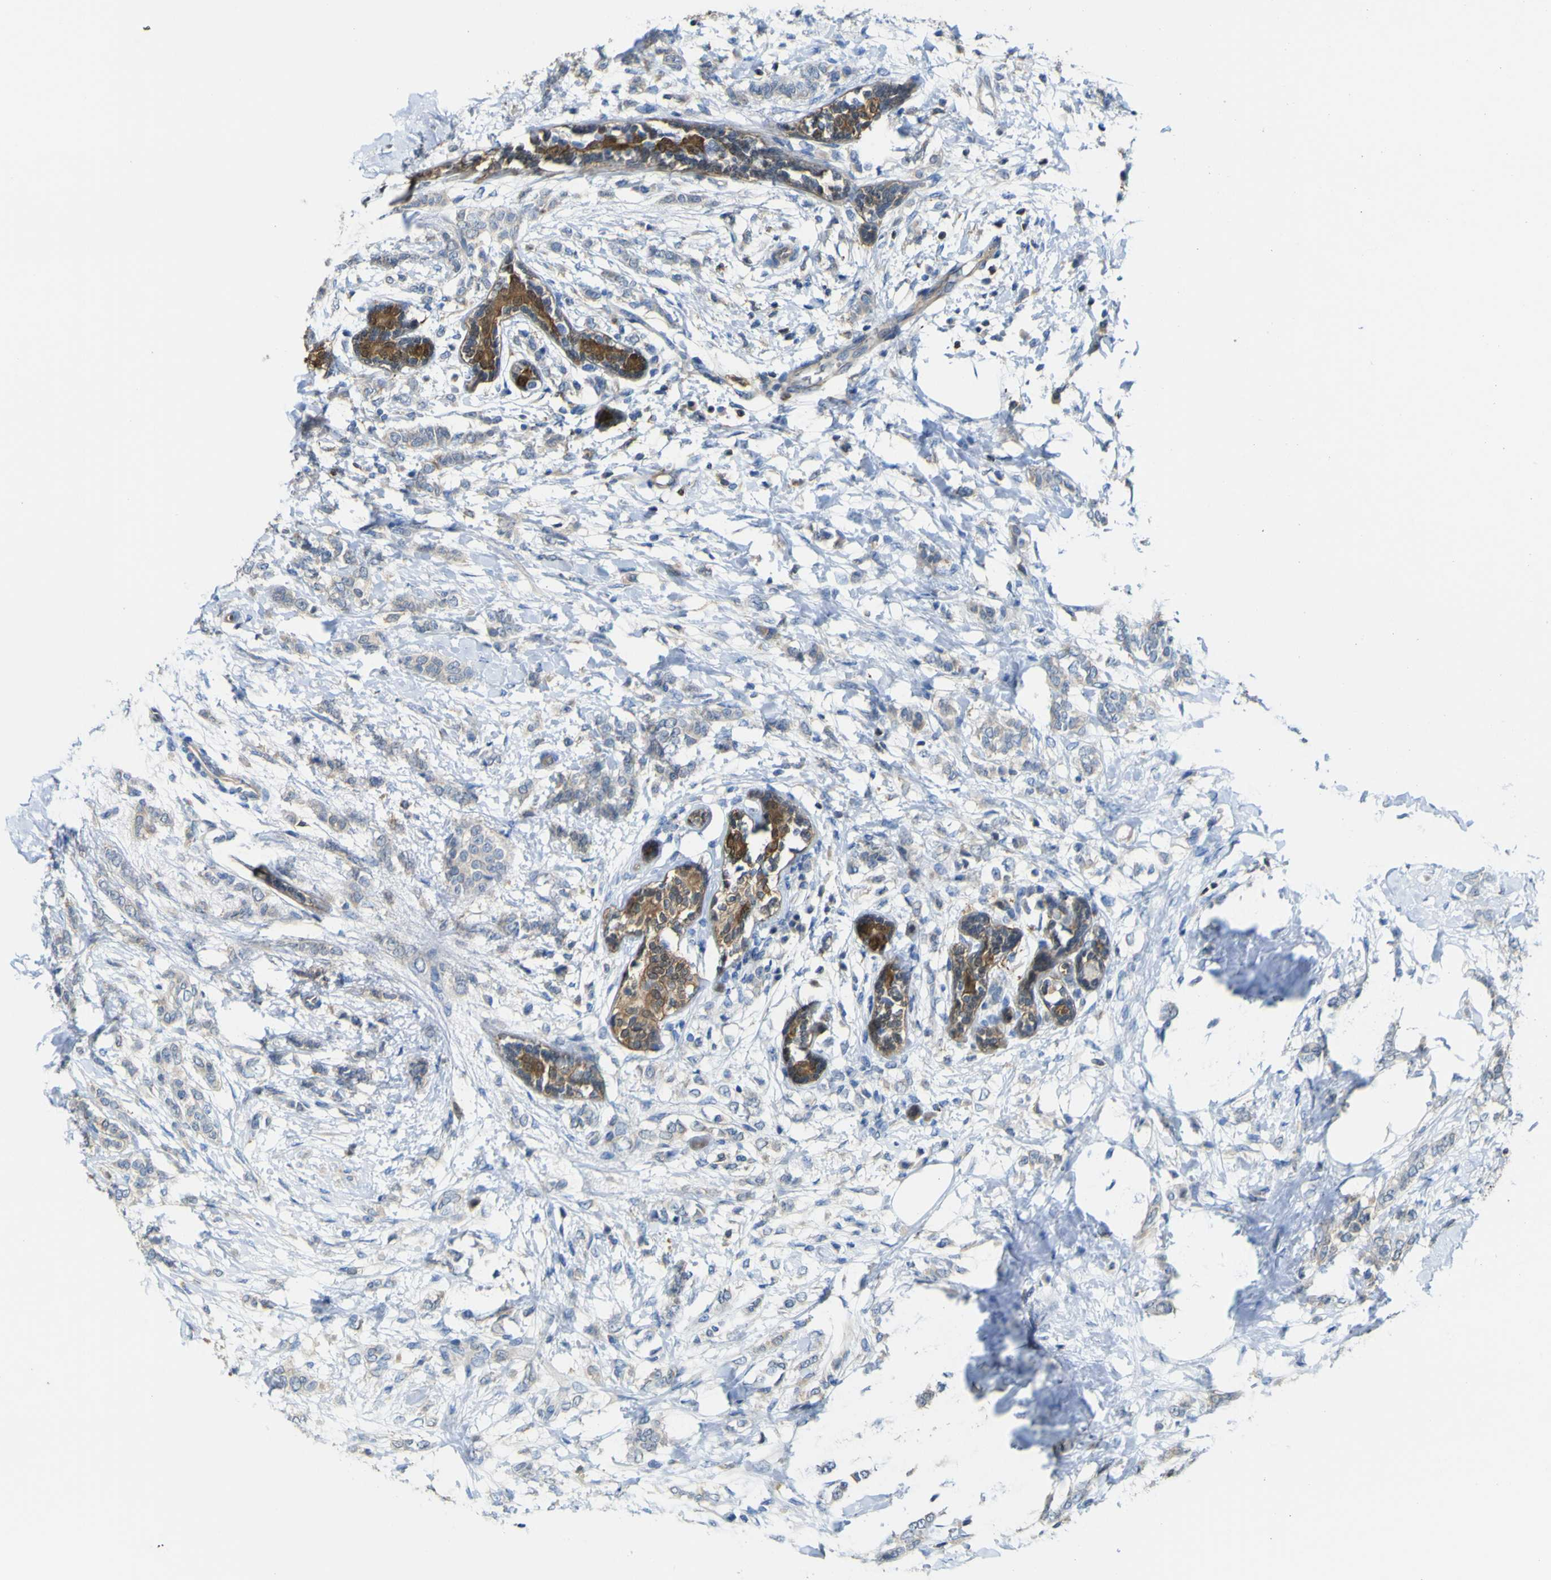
{"staining": {"intensity": "weak", "quantity": ">75%", "location": "cytoplasmic/membranous"}, "tissue": "breast cancer", "cell_type": "Tumor cells", "image_type": "cancer", "snomed": [{"axis": "morphology", "description": "Lobular carcinoma, in situ"}, {"axis": "morphology", "description": "Lobular carcinoma"}, {"axis": "topography", "description": "Breast"}], "caption": "An immunohistochemistry (IHC) micrograph of tumor tissue is shown. Protein staining in brown labels weak cytoplasmic/membranous positivity in breast lobular carcinoma in situ within tumor cells. (Brightfield microscopy of DAB IHC at high magnification).", "gene": "ABHD3", "patient": {"sex": "female", "age": 41}}